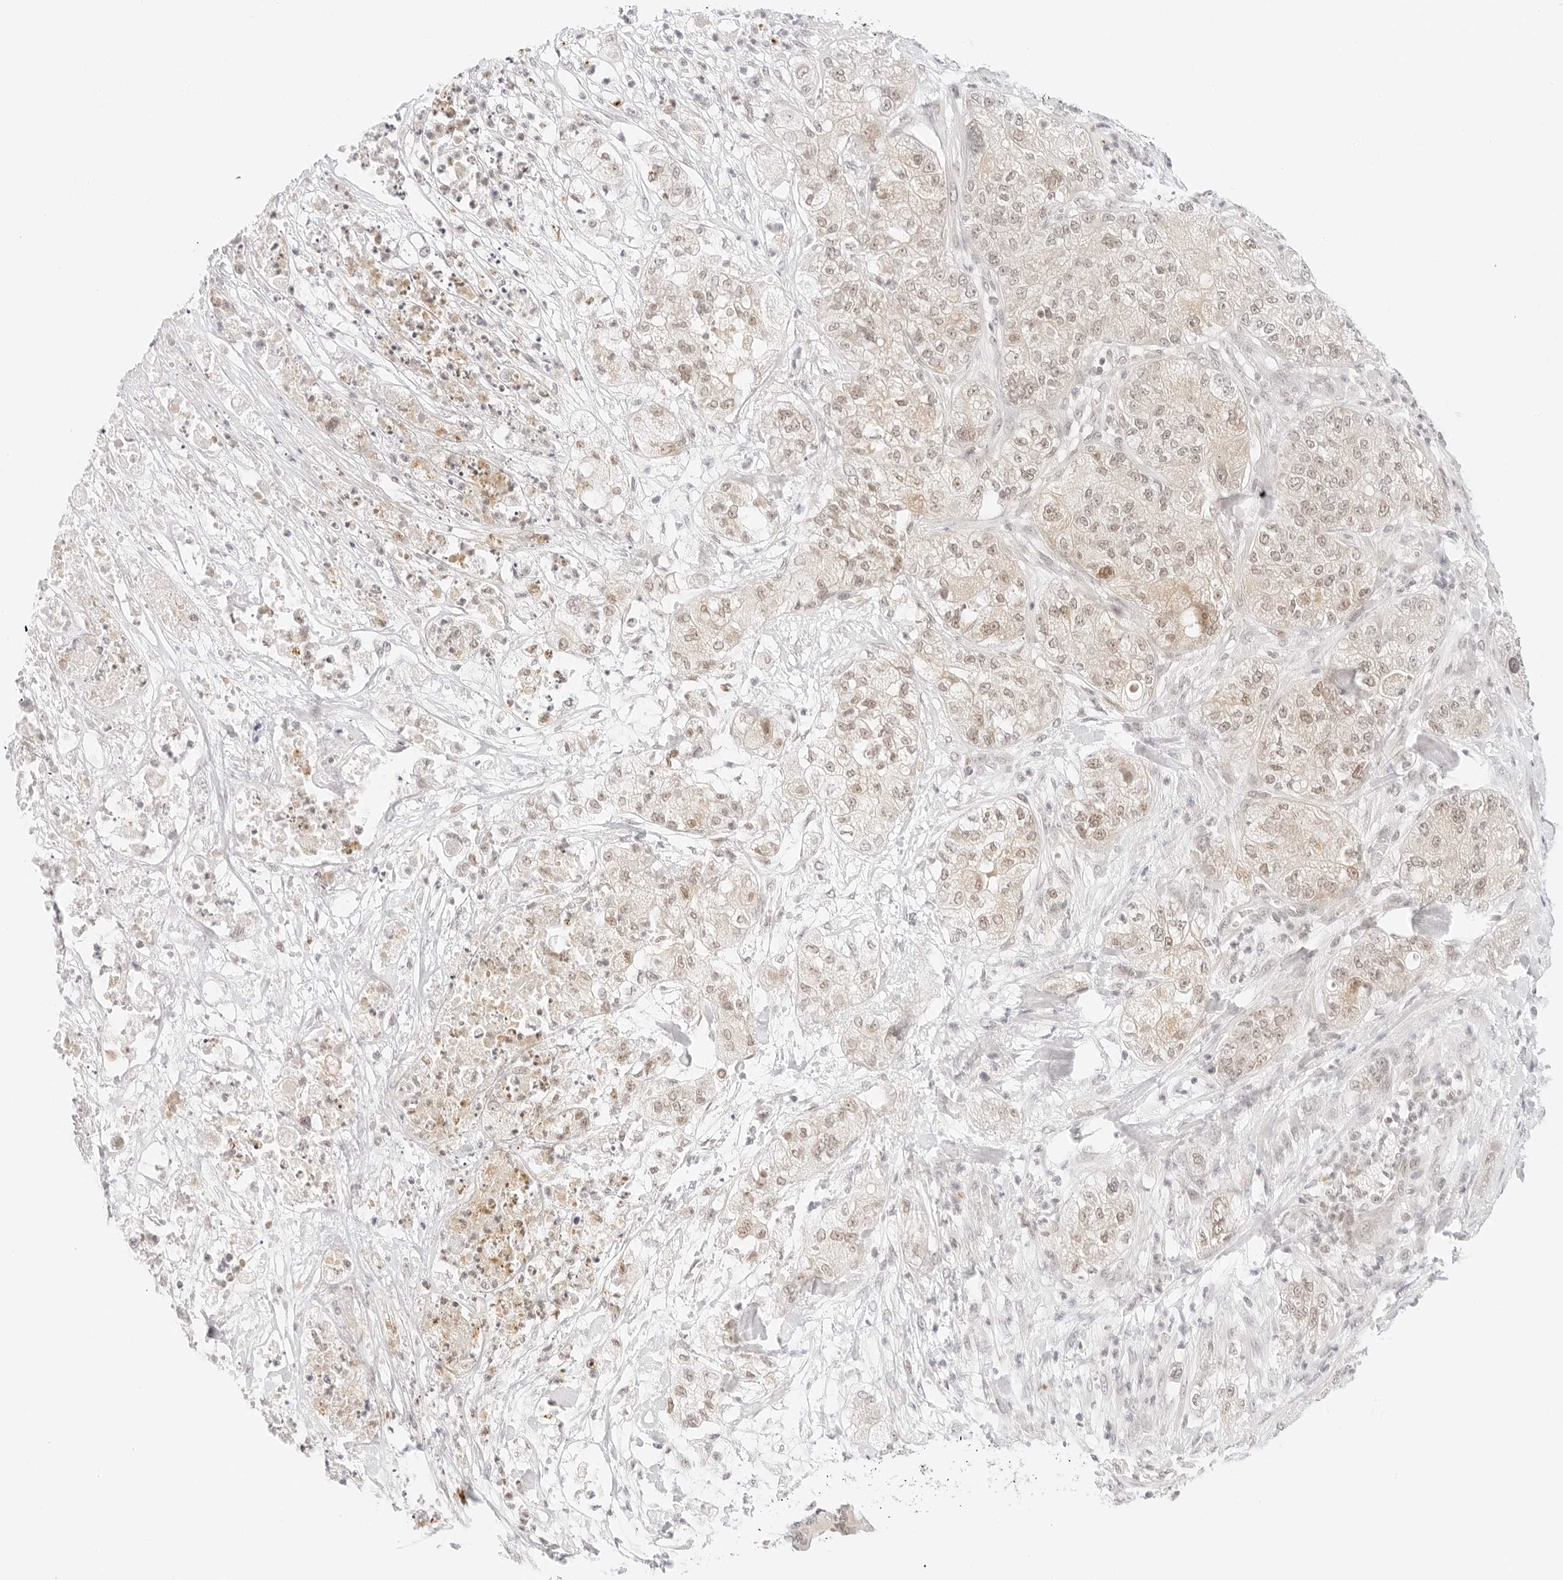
{"staining": {"intensity": "weak", "quantity": "<25%", "location": "cytoplasmic/membranous,nuclear"}, "tissue": "pancreatic cancer", "cell_type": "Tumor cells", "image_type": "cancer", "snomed": [{"axis": "morphology", "description": "Adenocarcinoma, NOS"}, {"axis": "topography", "description": "Pancreas"}], "caption": "Immunohistochemistry (IHC) of pancreatic cancer (adenocarcinoma) displays no positivity in tumor cells.", "gene": "POLR3C", "patient": {"sex": "female", "age": 78}}